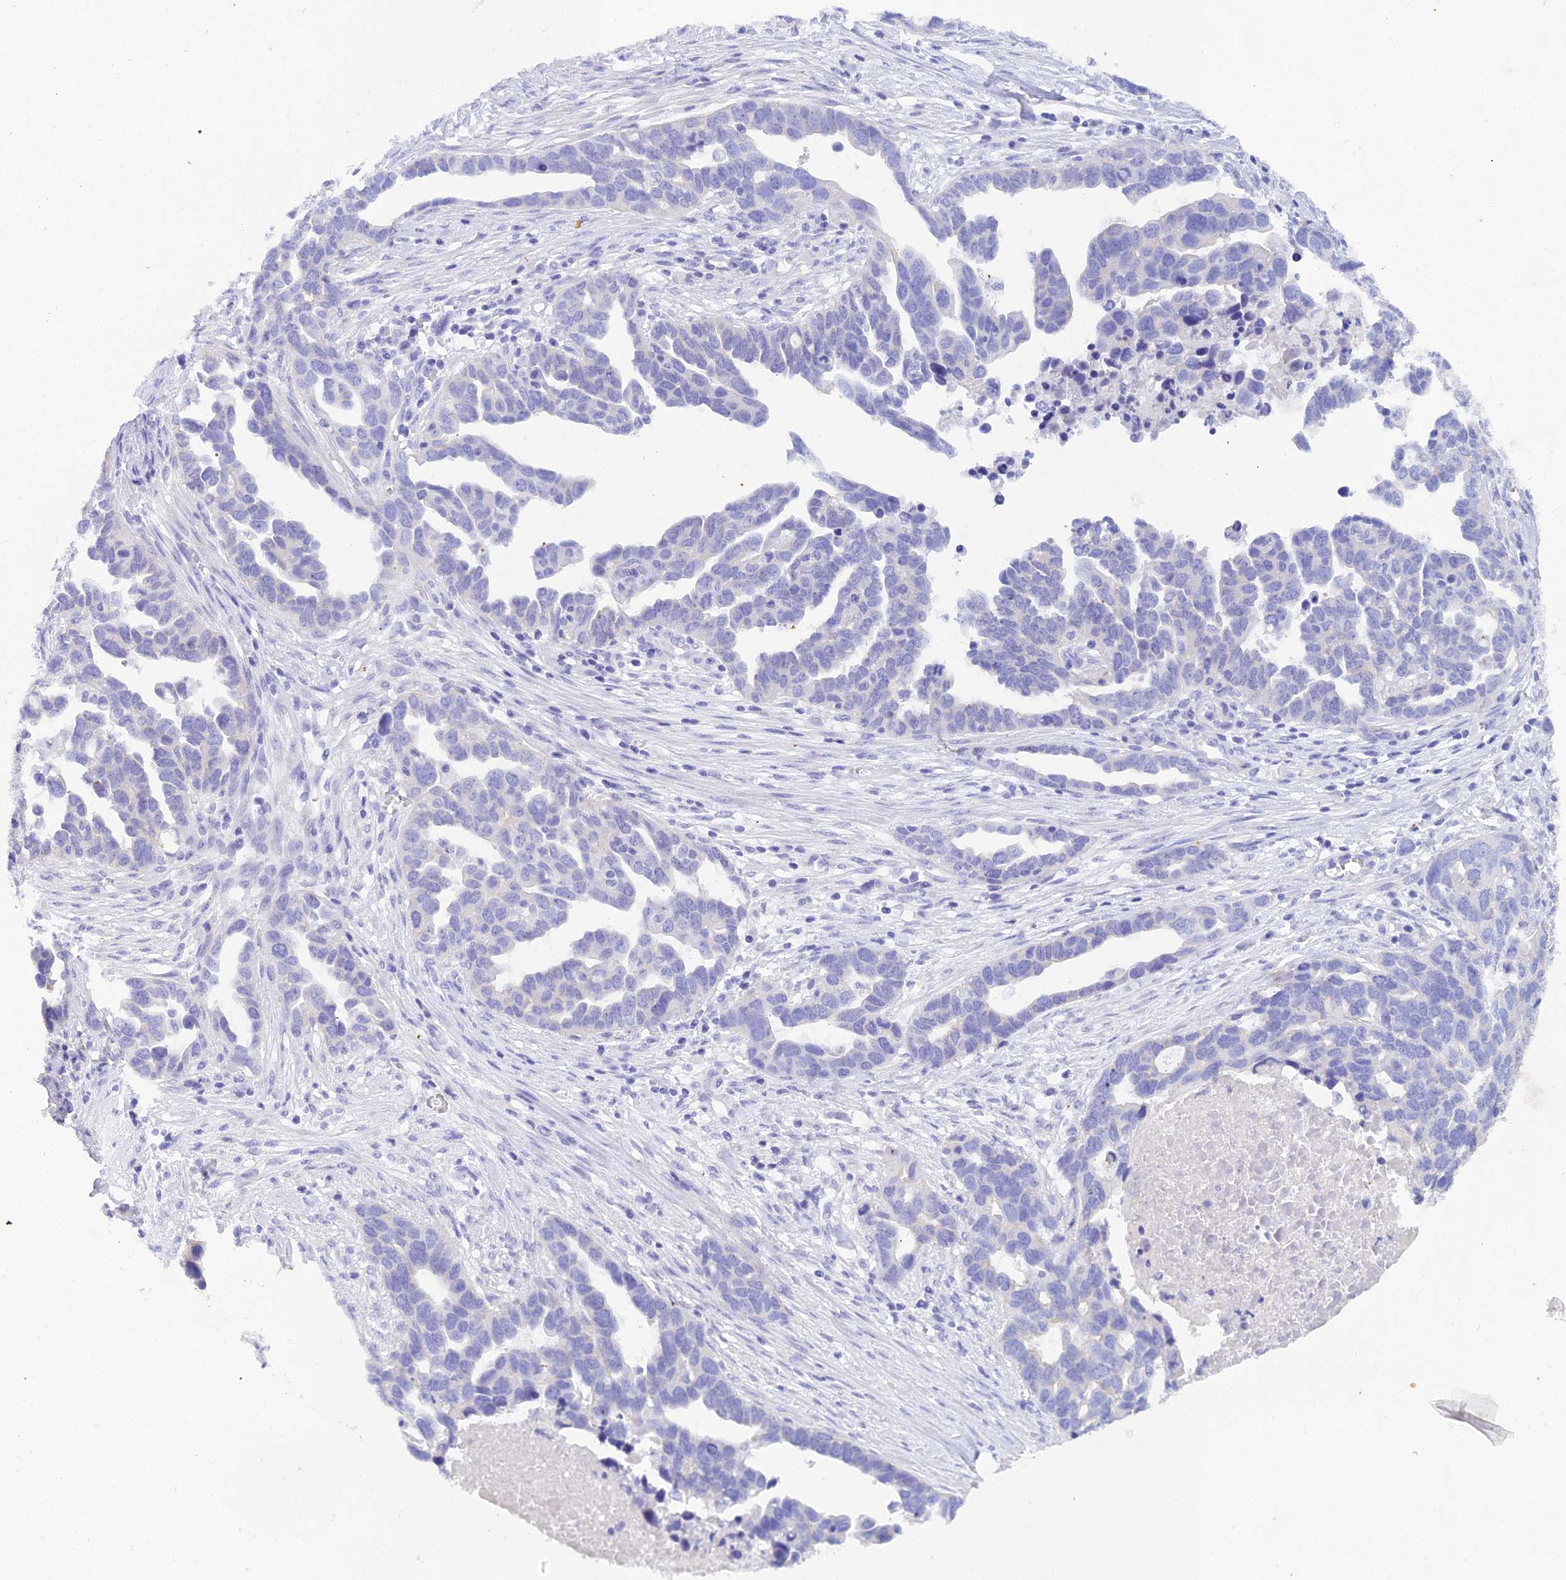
{"staining": {"intensity": "negative", "quantity": "none", "location": "none"}, "tissue": "ovarian cancer", "cell_type": "Tumor cells", "image_type": "cancer", "snomed": [{"axis": "morphology", "description": "Cystadenocarcinoma, serous, NOS"}, {"axis": "topography", "description": "Ovary"}], "caption": "This is a image of immunohistochemistry (IHC) staining of ovarian cancer, which shows no staining in tumor cells. (Stains: DAB (3,3'-diaminobenzidine) immunohistochemistry (IHC) with hematoxylin counter stain, Microscopy: brightfield microscopy at high magnification).", "gene": "REG1A", "patient": {"sex": "female", "age": 54}}